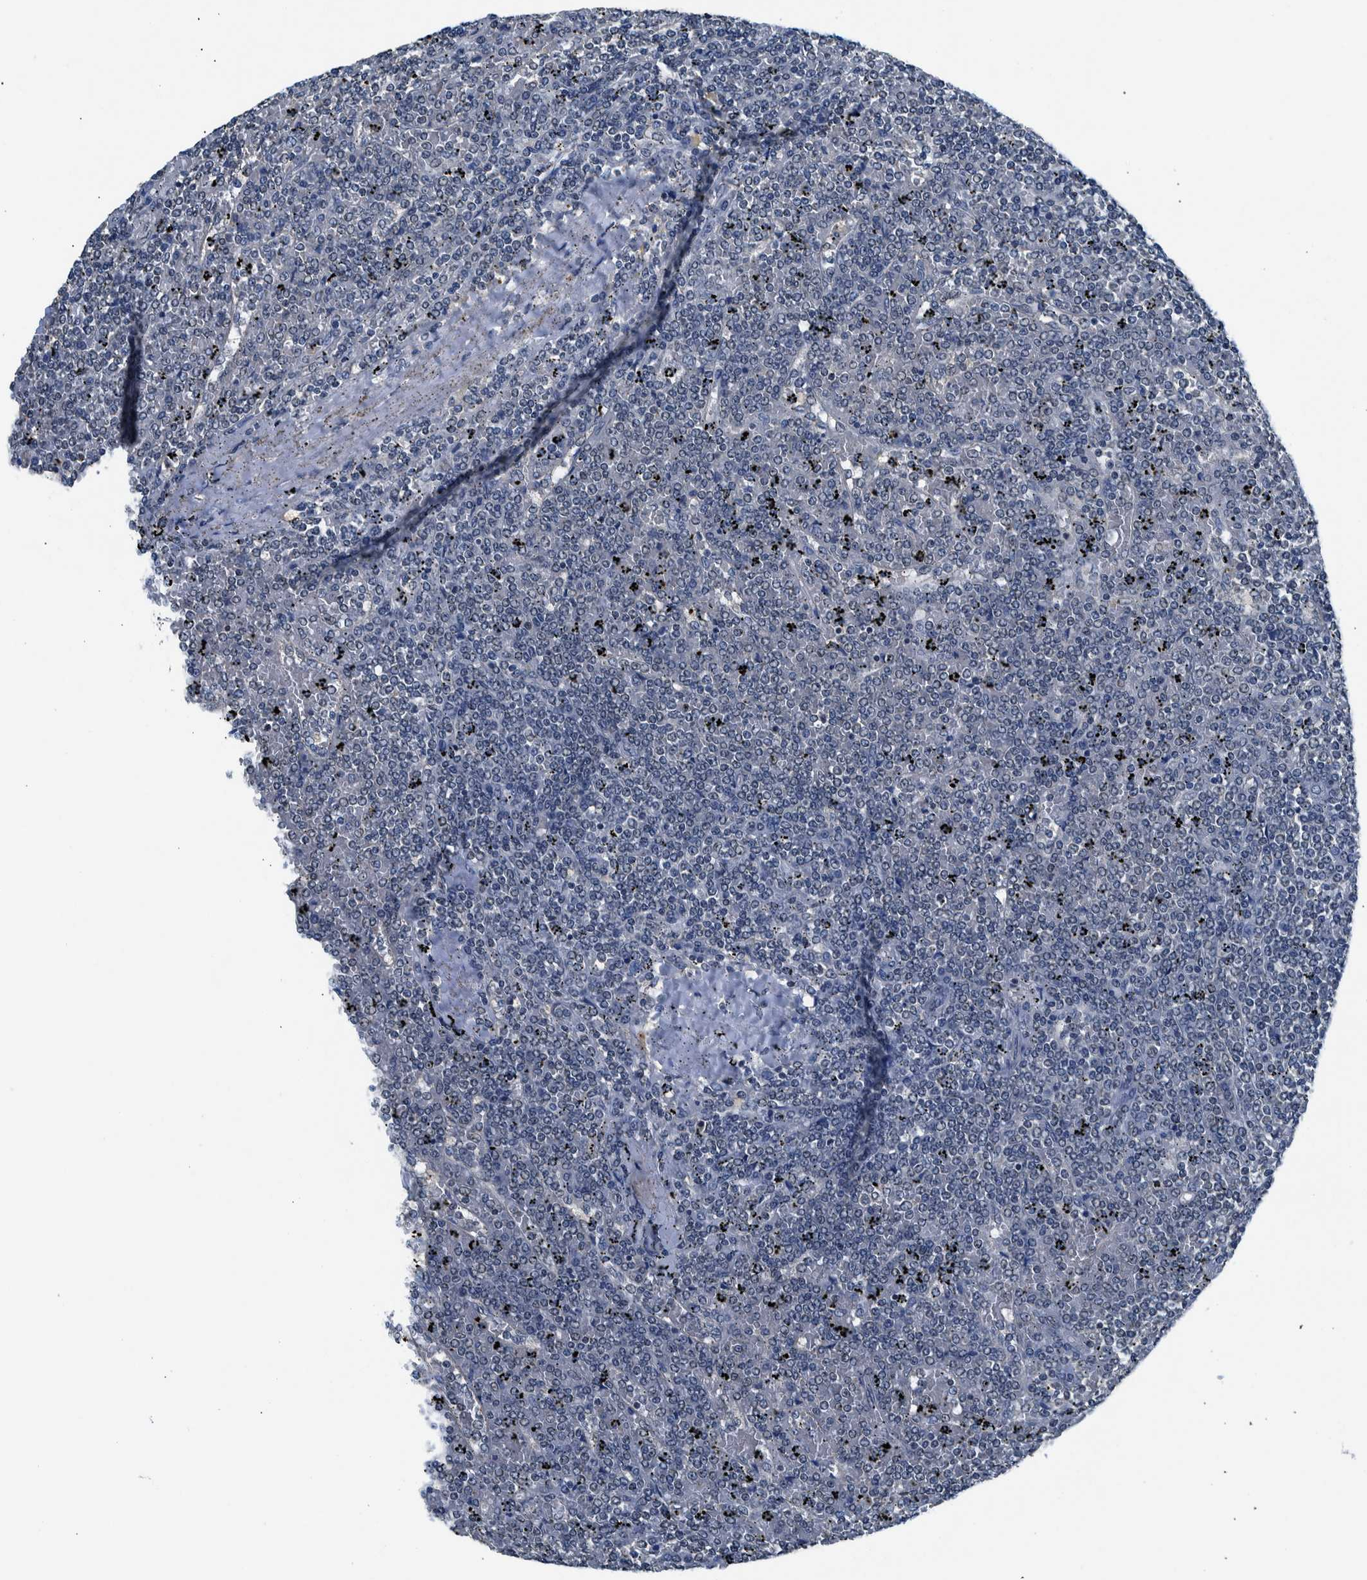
{"staining": {"intensity": "negative", "quantity": "none", "location": "none"}, "tissue": "lymphoma", "cell_type": "Tumor cells", "image_type": "cancer", "snomed": [{"axis": "morphology", "description": "Malignant lymphoma, non-Hodgkin's type, Low grade"}, {"axis": "topography", "description": "Spleen"}], "caption": "This is an IHC micrograph of low-grade malignant lymphoma, non-Hodgkin's type. There is no positivity in tumor cells.", "gene": "NIBAN2", "patient": {"sex": "female", "age": 19}}